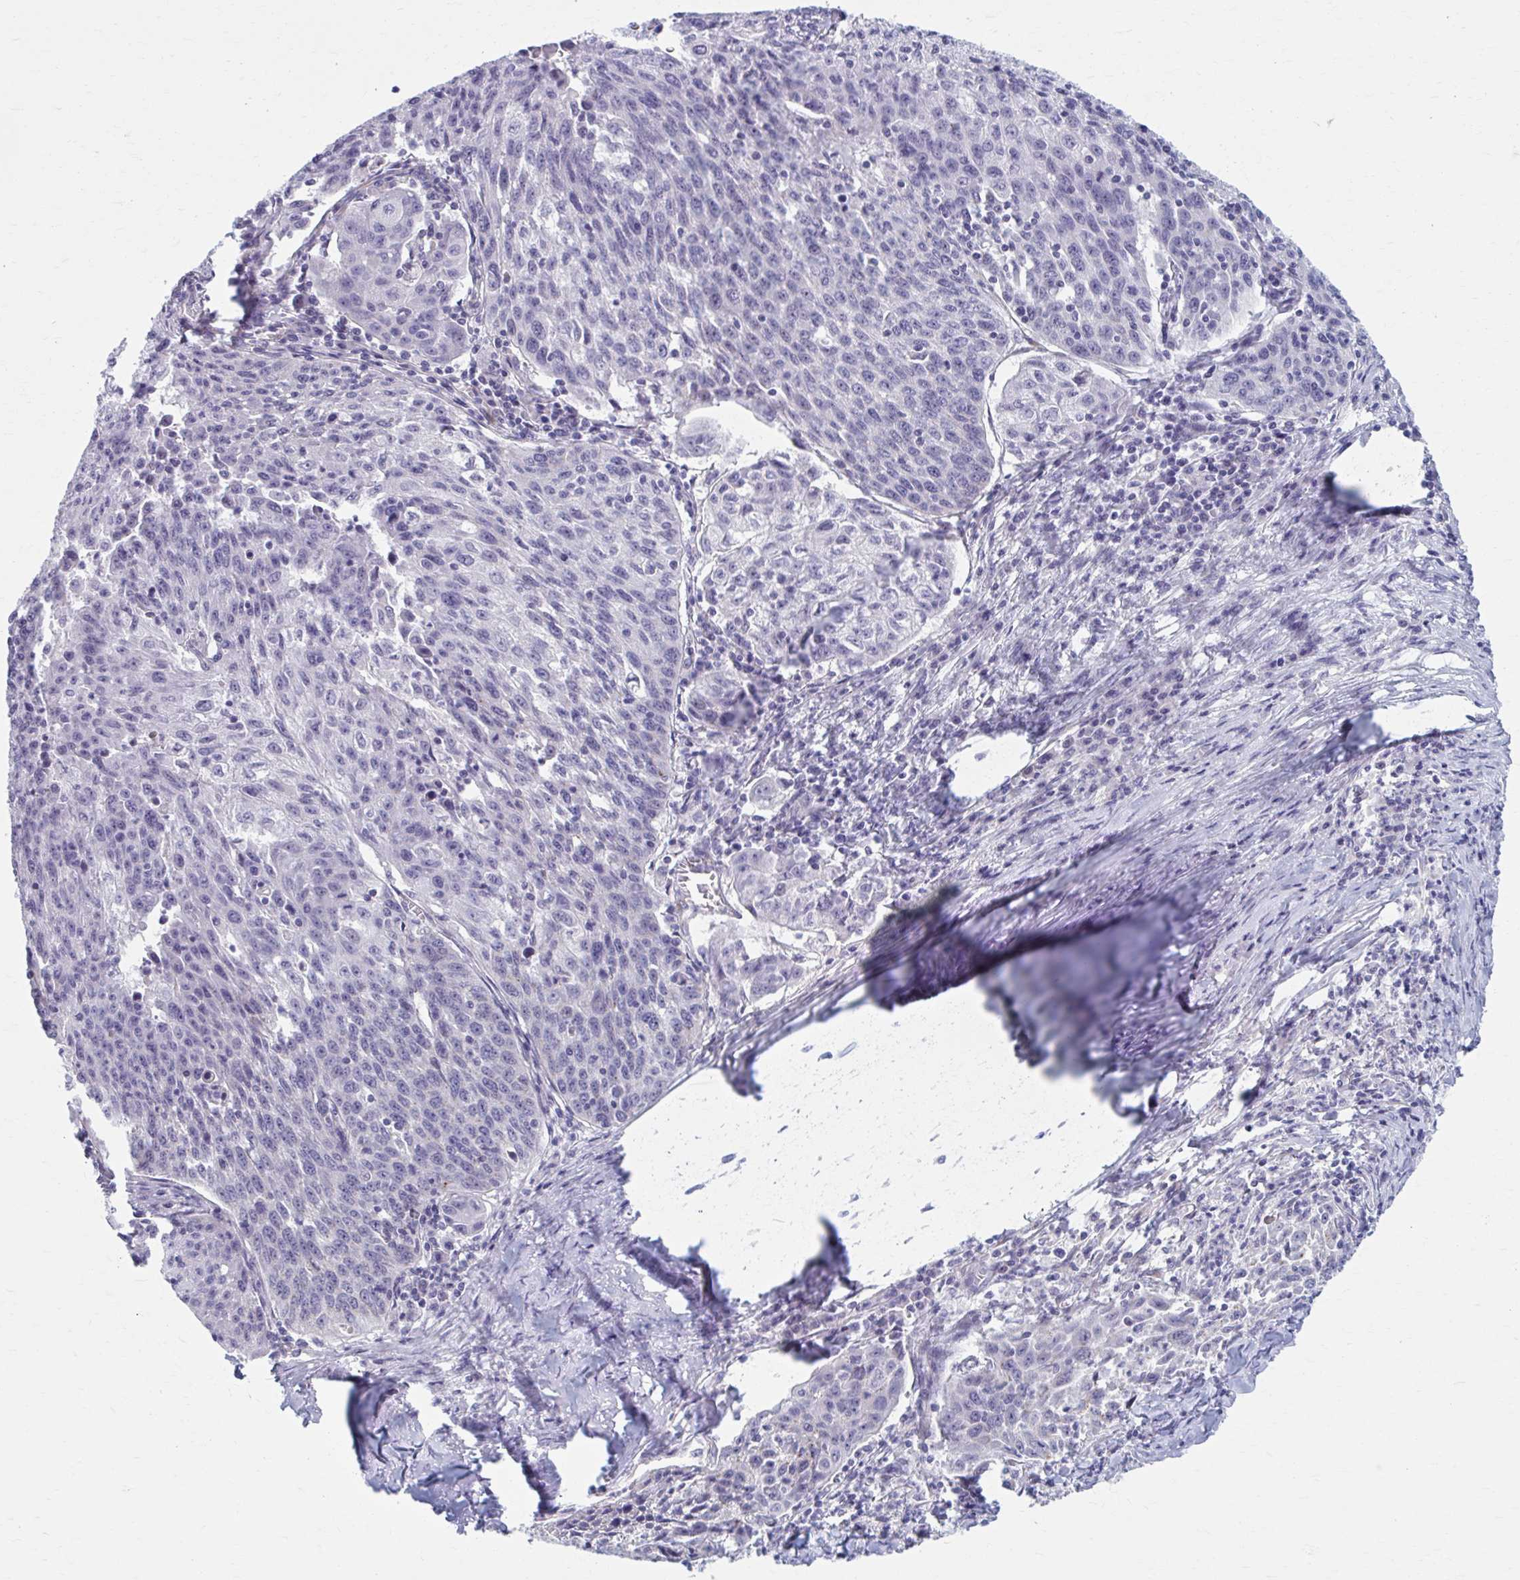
{"staining": {"intensity": "negative", "quantity": "none", "location": "none"}, "tissue": "lung cancer", "cell_type": "Tumor cells", "image_type": "cancer", "snomed": [{"axis": "morphology", "description": "Squamous cell carcinoma, NOS"}, {"axis": "morphology", "description": "Squamous cell carcinoma, metastatic, NOS"}, {"axis": "topography", "description": "Bronchus"}, {"axis": "topography", "description": "Lung"}], "caption": "Tumor cells are negative for protein expression in human lung cancer.", "gene": "CHST3", "patient": {"sex": "male", "age": 62}}